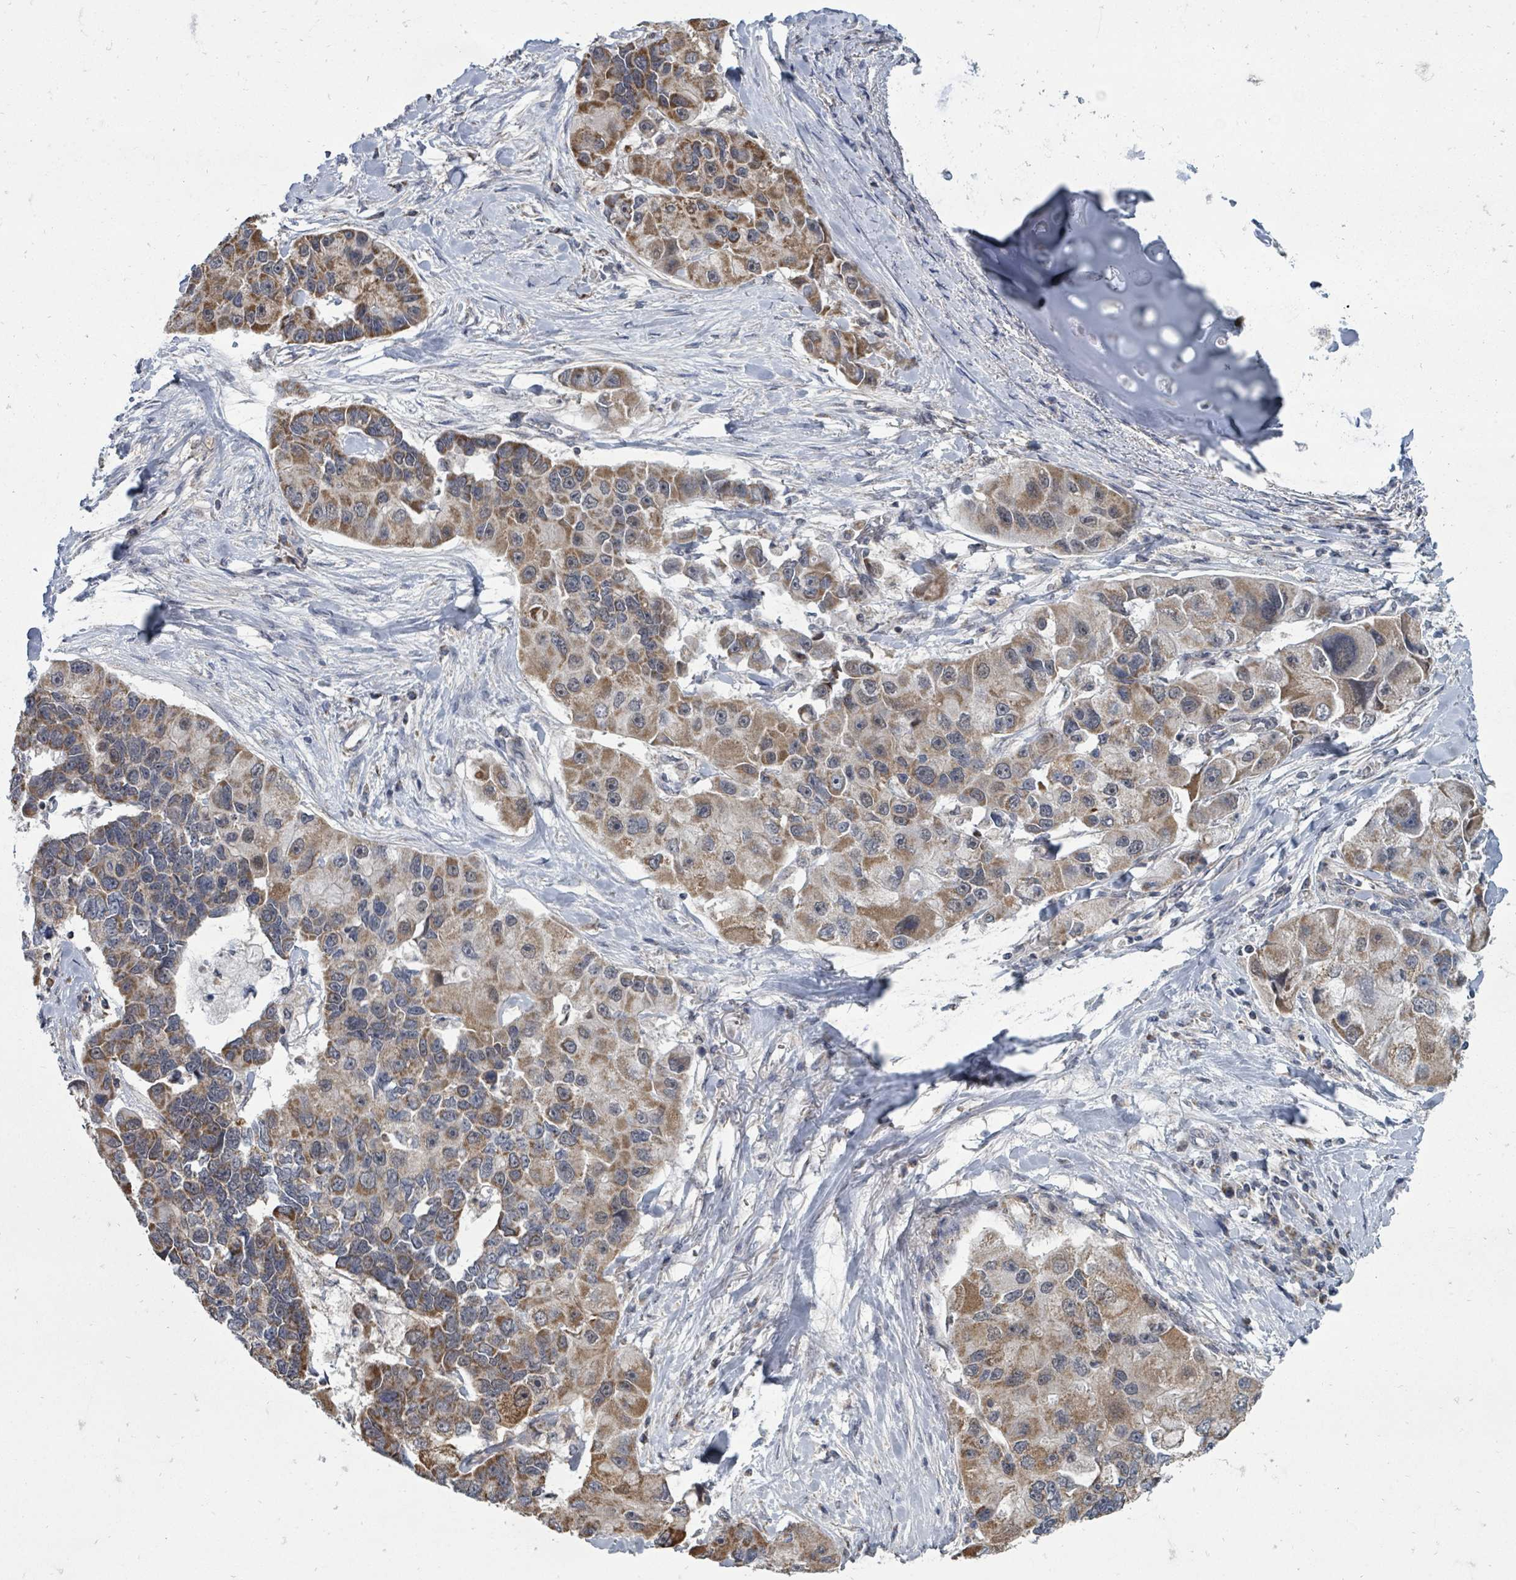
{"staining": {"intensity": "moderate", "quantity": ">75%", "location": "cytoplasmic/membranous"}, "tissue": "lung cancer", "cell_type": "Tumor cells", "image_type": "cancer", "snomed": [{"axis": "morphology", "description": "Adenocarcinoma, NOS"}, {"axis": "topography", "description": "Lung"}], "caption": "Lung adenocarcinoma was stained to show a protein in brown. There is medium levels of moderate cytoplasmic/membranous positivity in approximately >75% of tumor cells.", "gene": "MAGOHB", "patient": {"sex": "female", "age": 54}}